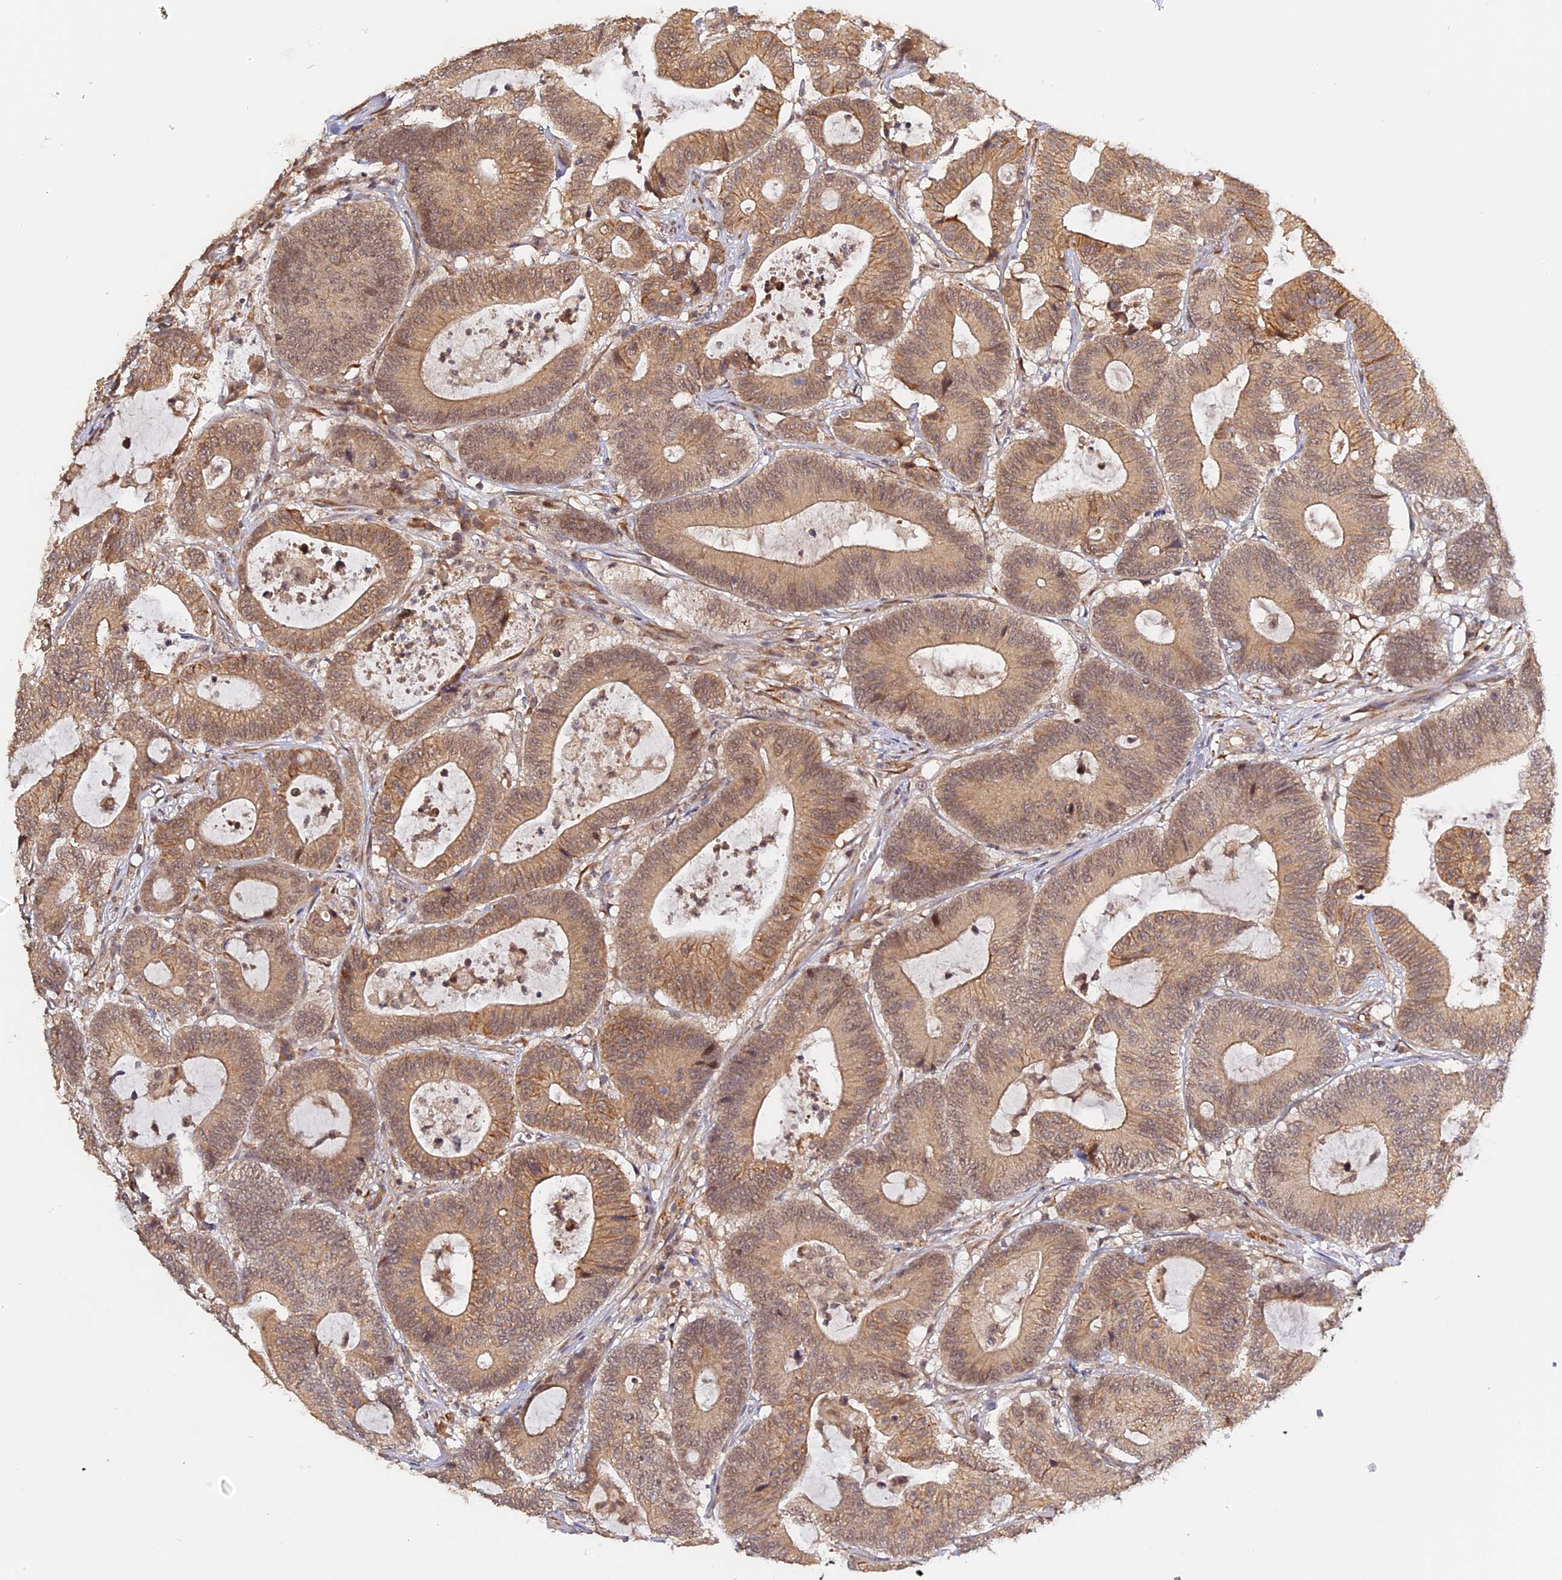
{"staining": {"intensity": "moderate", "quantity": ">75%", "location": "cytoplasmic/membranous"}, "tissue": "colorectal cancer", "cell_type": "Tumor cells", "image_type": "cancer", "snomed": [{"axis": "morphology", "description": "Adenocarcinoma, NOS"}, {"axis": "topography", "description": "Colon"}], "caption": "This micrograph displays IHC staining of human adenocarcinoma (colorectal), with medium moderate cytoplasmic/membranous staining in approximately >75% of tumor cells.", "gene": "IMPACT", "patient": {"sex": "female", "age": 84}}